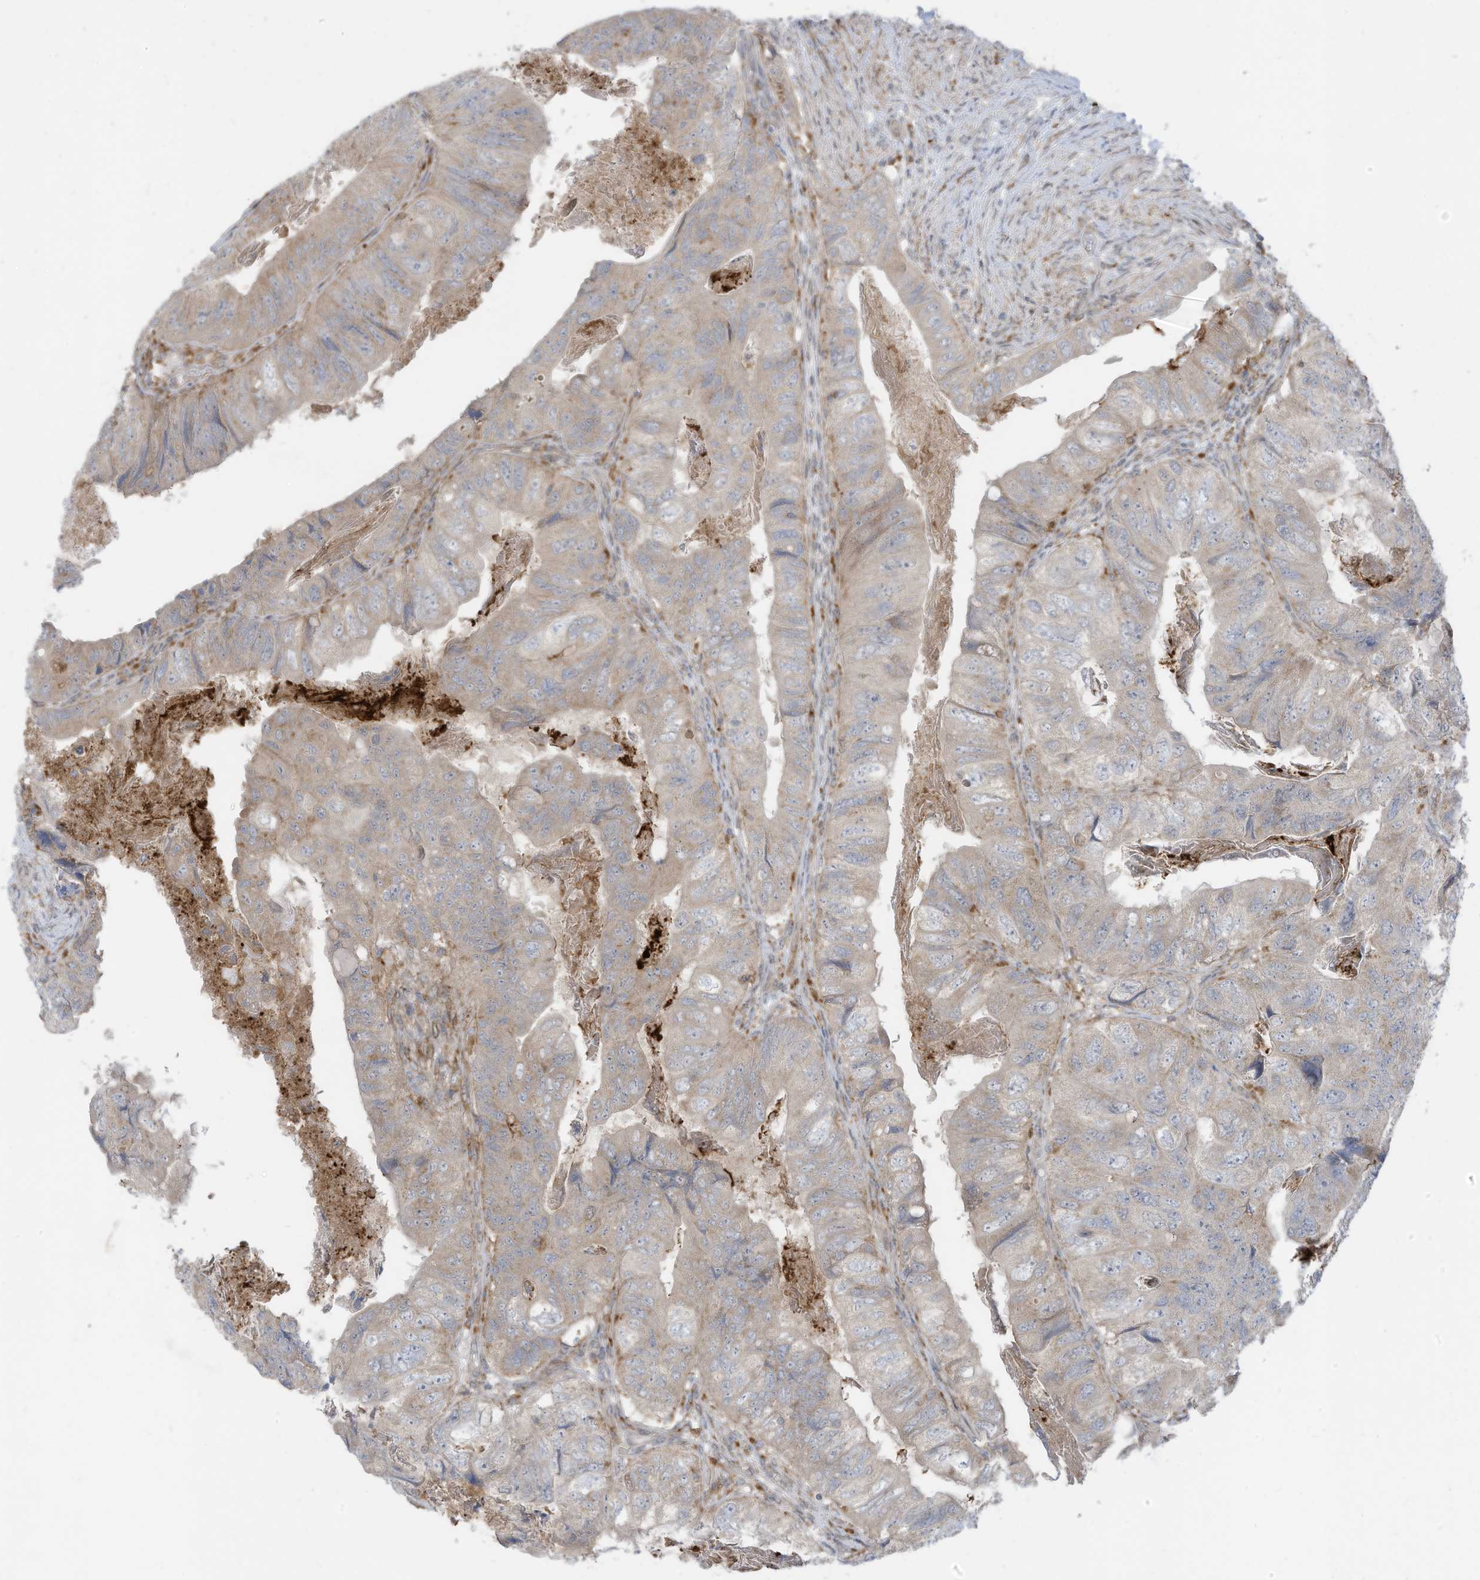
{"staining": {"intensity": "weak", "quantity": ">75%", "location": "cytoplasmic/membranous"}, "tissue": "colorectal cancer", "cell_type": "Tumor cells", "image_type": "cancer", "snomed": [{"axis": "morphology", "description": "Adenocarcinoma, NOS"}, {"axis": "topography", "description": "Rectum"}], "caption": "Immunohistochemical staining of colorectal adenocarcinoma demonstrates weak cytoplasmic/membranous protein positivity in approximately >75% of tumor cells.", "gene": "DZIP3", "patient": {"sex": "male", "age": 63}}